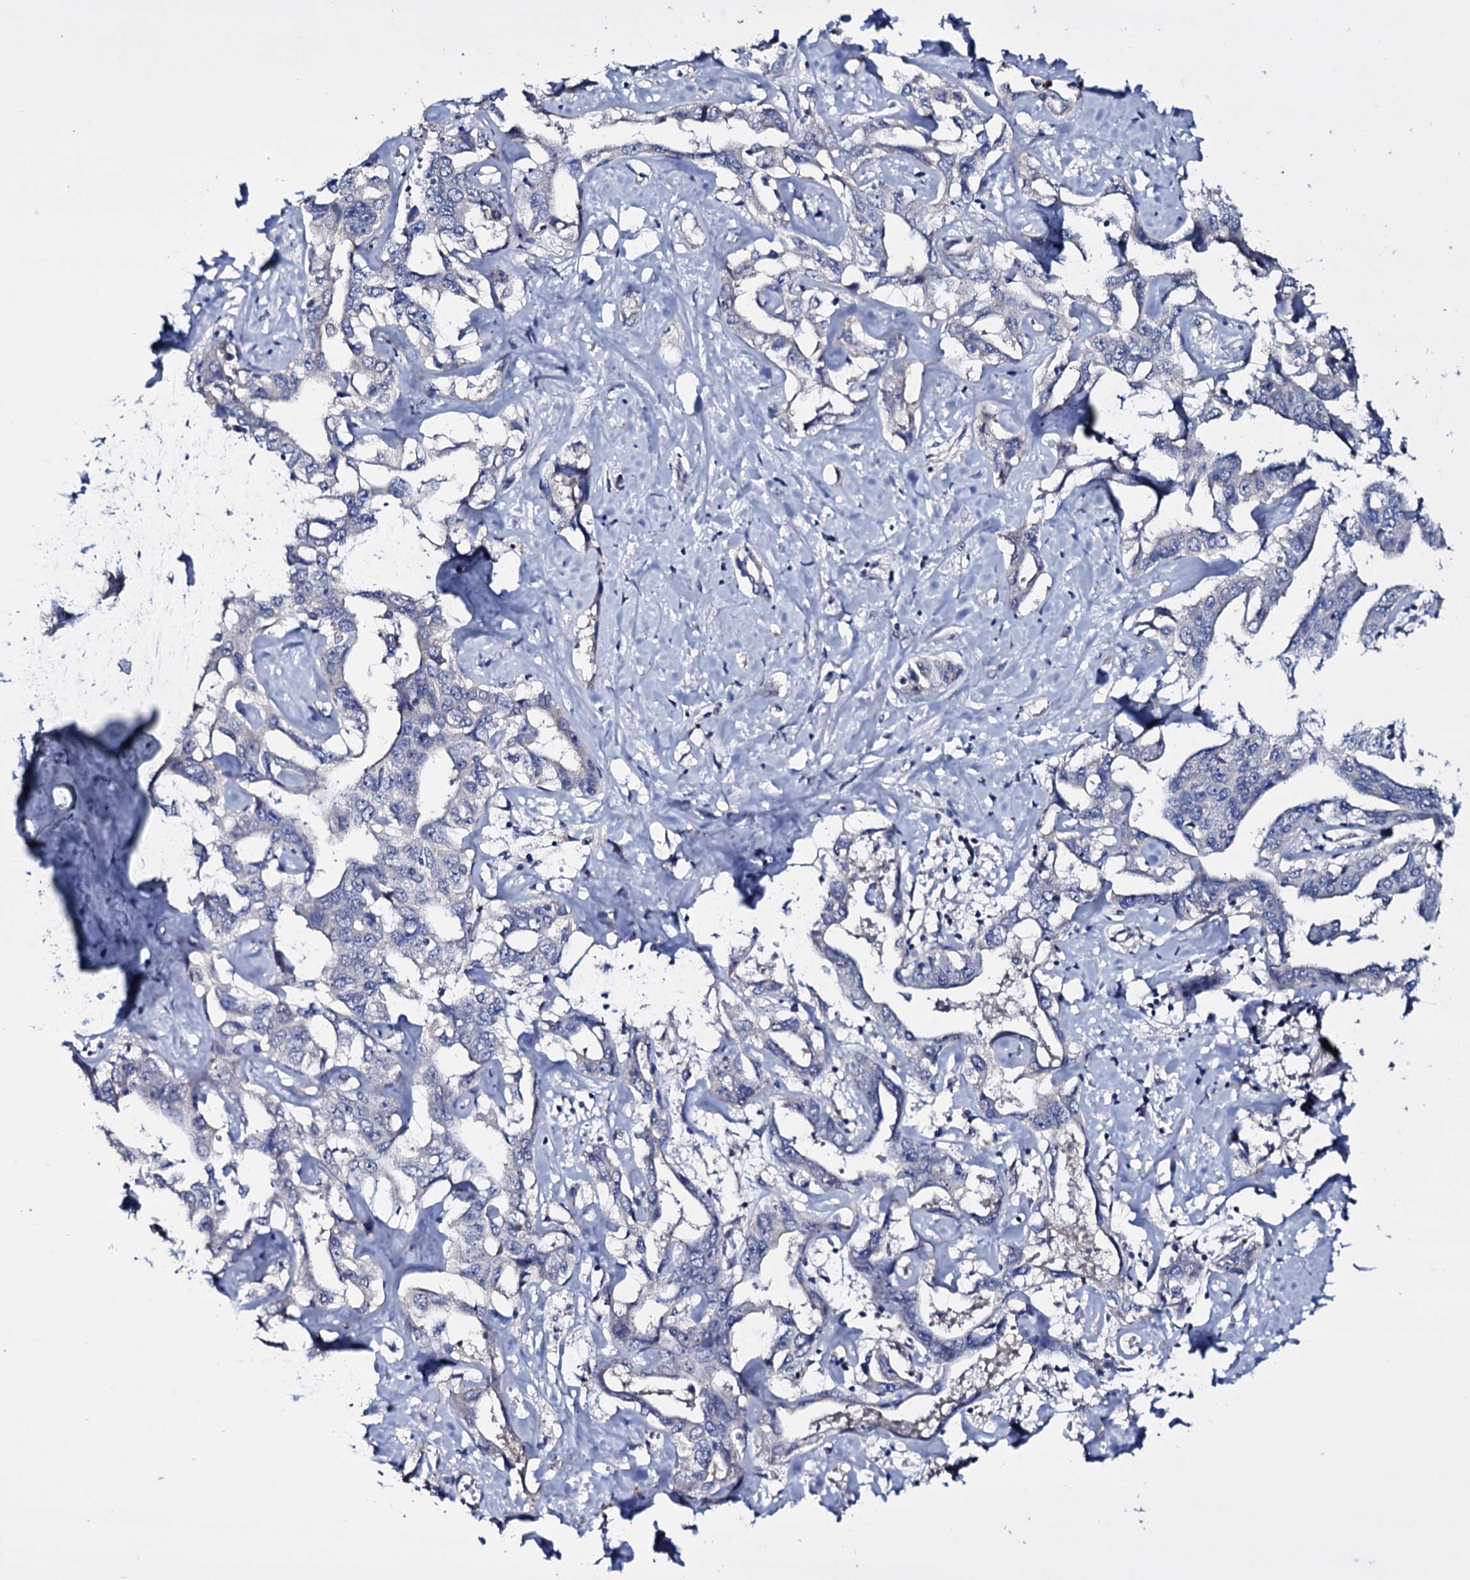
{"staining": {"intensity": "negative", "quantity": "none", "location": "none"}, "tissue": "liver cancer", "cell_type": "Tumor cells", "image_type": "cancer", "snomed": [{"axis": "morphology", "description": "Cholangiocarcinoma"}, {"axis": "topography", "description": "Liver"}], "caption": "IHC image of human cholangiocarcinoma (liver) stained for a protein (brown), which displays no staining in tumor cells.", "gene": "BCL2L14", "patient": {"sex": "male", "age": 59}}